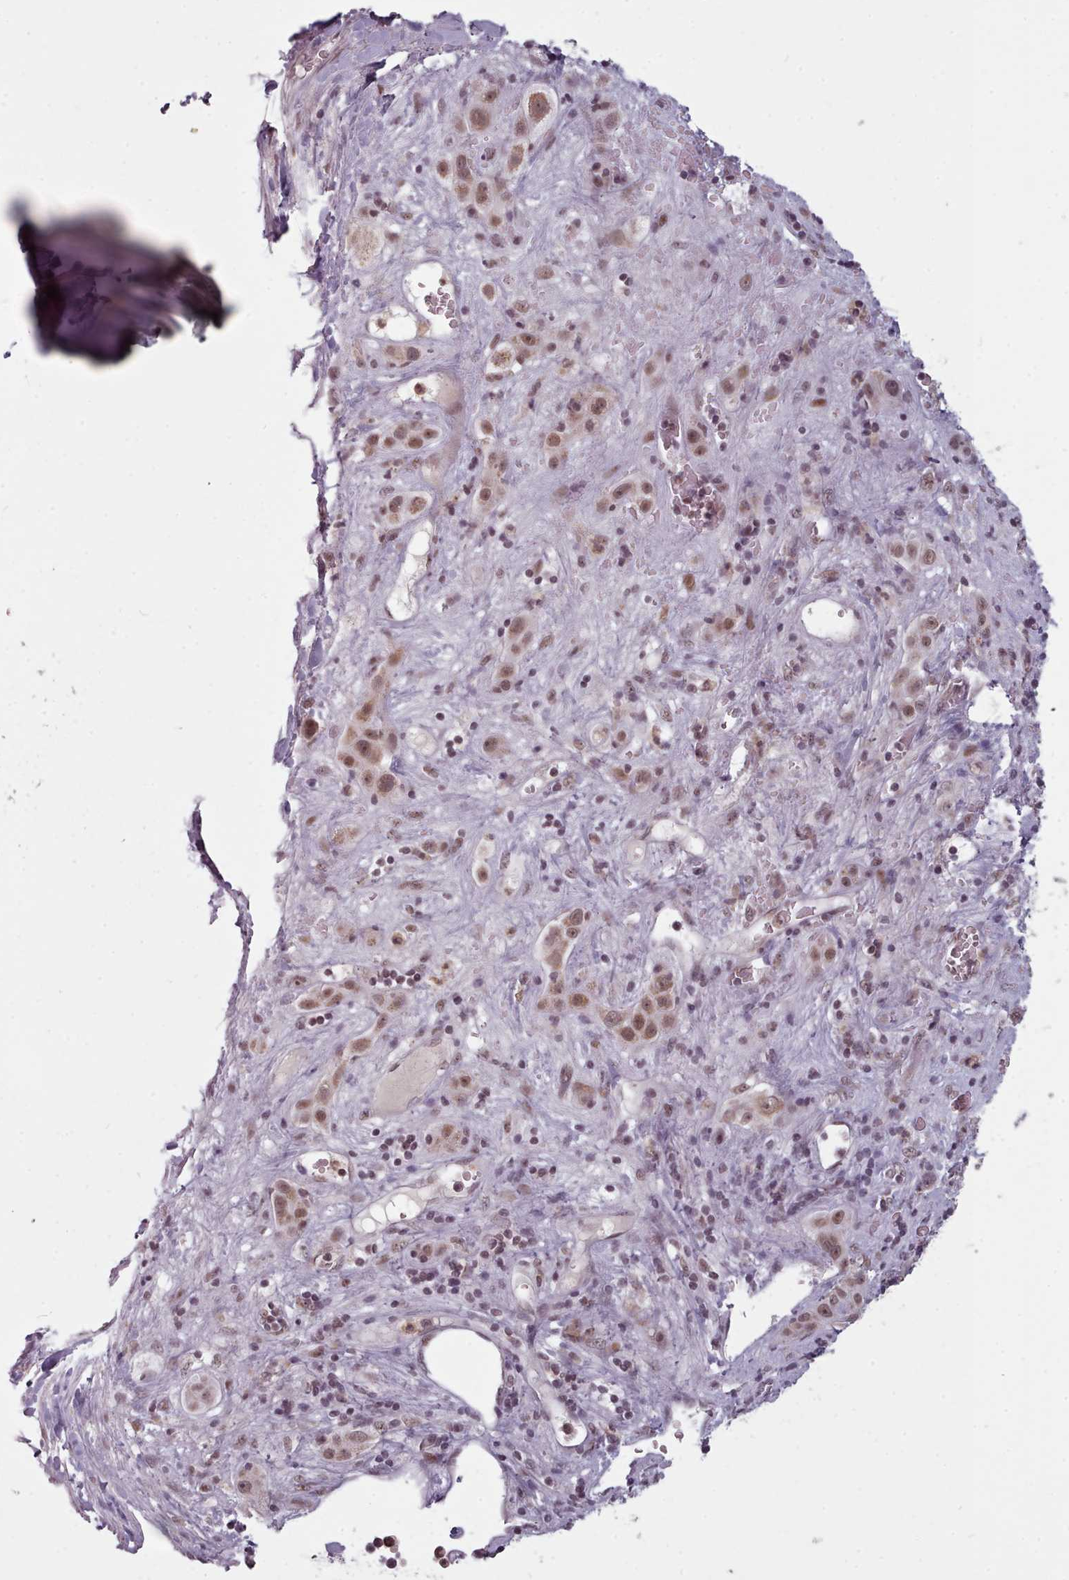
{"staining": {"intensity": "moderate", "quantity": ">75%", "location": "nuclear"}, "tissue": "liver cancer", "cell_type": "Tumor cells", "image_type": "cancer", "snomed": [{"axis": "morphology", "description": "Carcinoma, Hepatocellular, NOS"}, {"axis": "topography", "description": "Liver"}], "caption": "Human liver cancer (hepatocellular carcinoma) stained for a protein (brown) exhibits moderate nuclear positive expression in approximately >75% of tumor cells.", "gene": "SRSF9", "patient": {"sex": "female", "age": 73}}